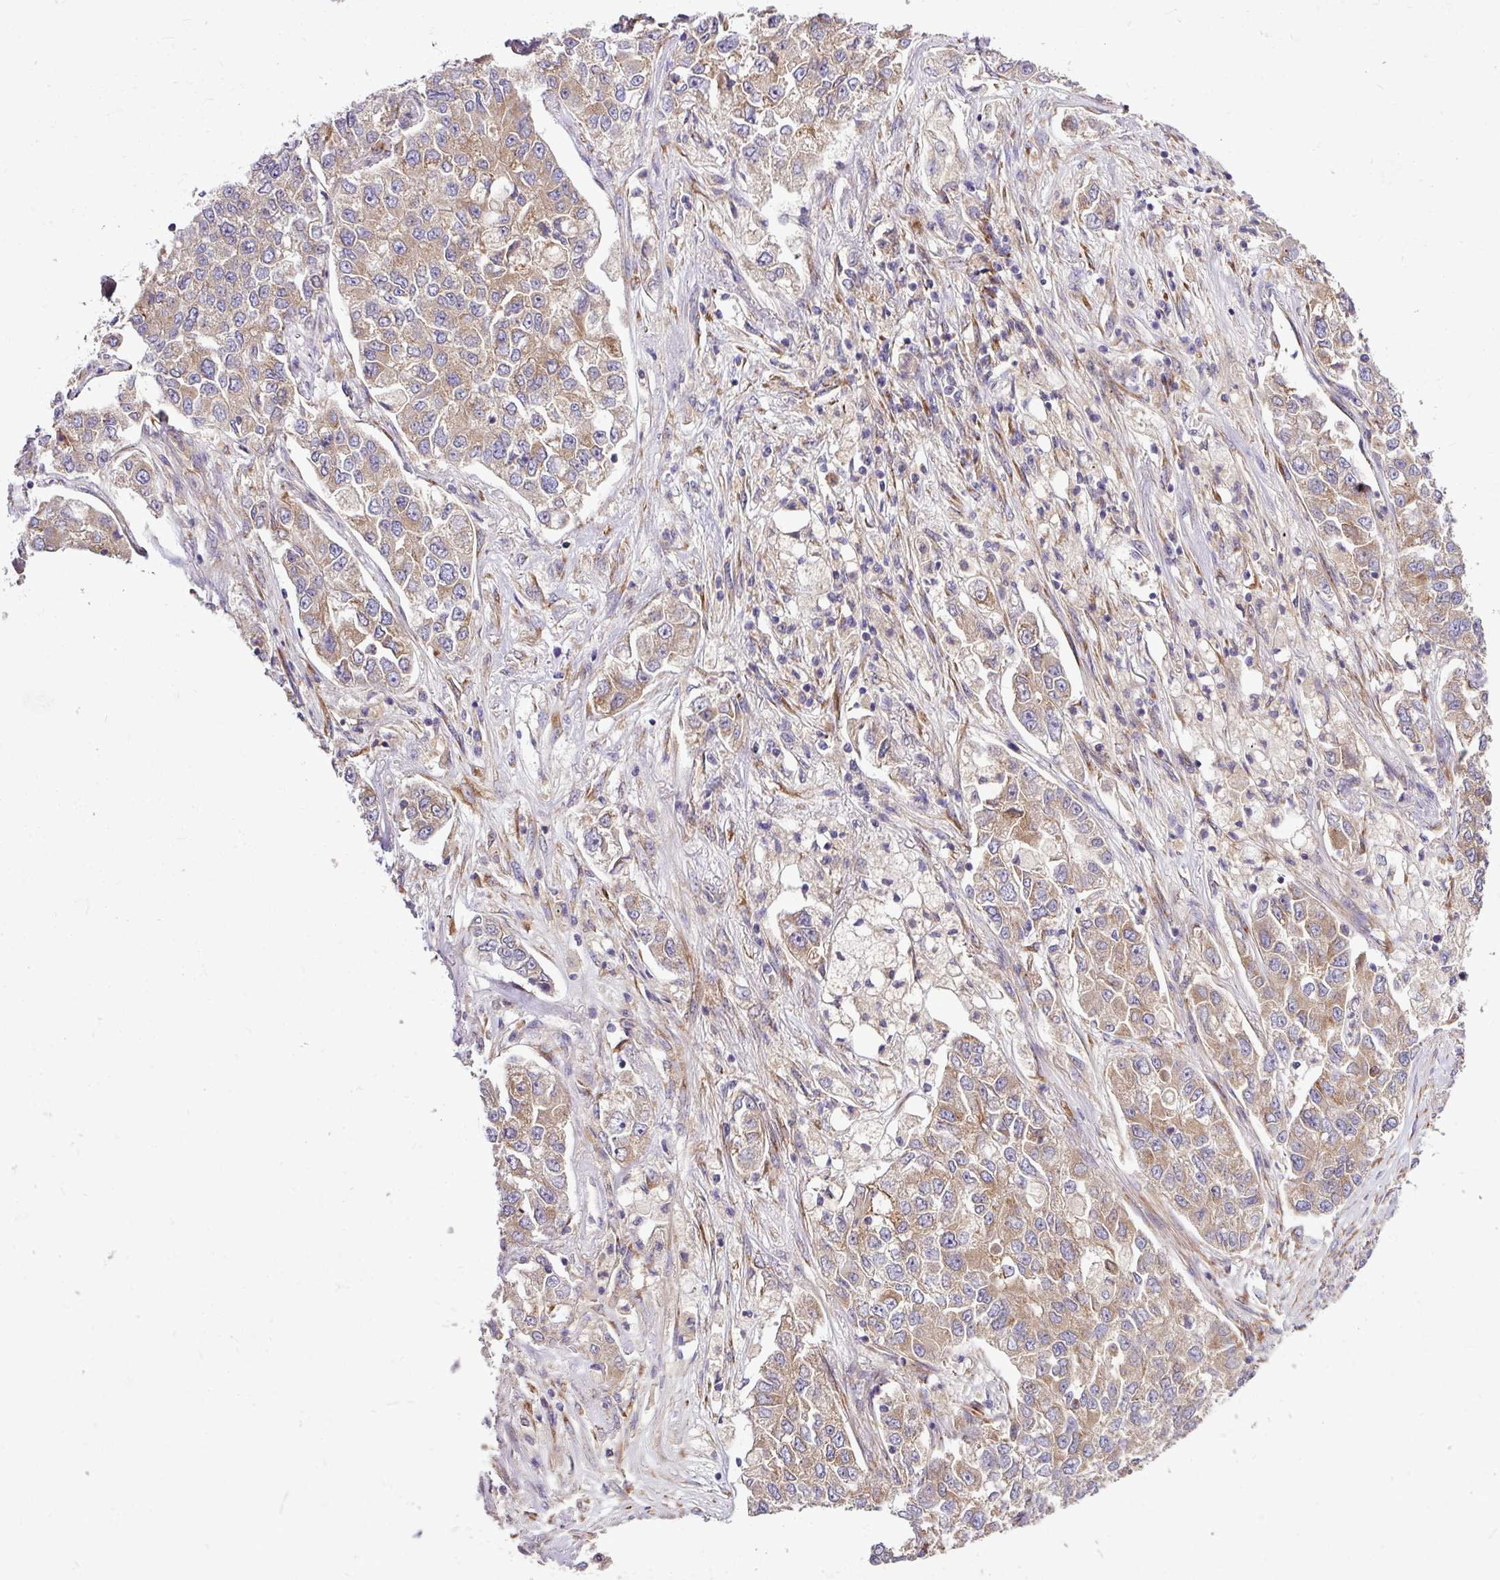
{"staining": {"intensity": "weak", "quantity": ">75%", "location": "cytoplasmic/membranous"}, "tissue": "lung cancer", "cell_type": "Tumor cells", "image_type": "cancer", "snomed": [{"axis": "morphology", "description": "Adenocarcinoma, NOS"}, {"axis": "topography", "description": "Lung"}], "caption": "Immunohistochemical staining of human lung cancer (adenocarcinoma) reveals low levels of weak cytoplasmic/membranous protein positivity in approximately >75% of tumor cells. The staining was performed using DAB (3,3'-diaminobenzidine) to visualize the protein expression in brown, while the nuclei were stained in blue with hematoxylin (Magnification: 20x).", "gene": "TM2D2", "patient": {"sex": "male", "age": 49}}